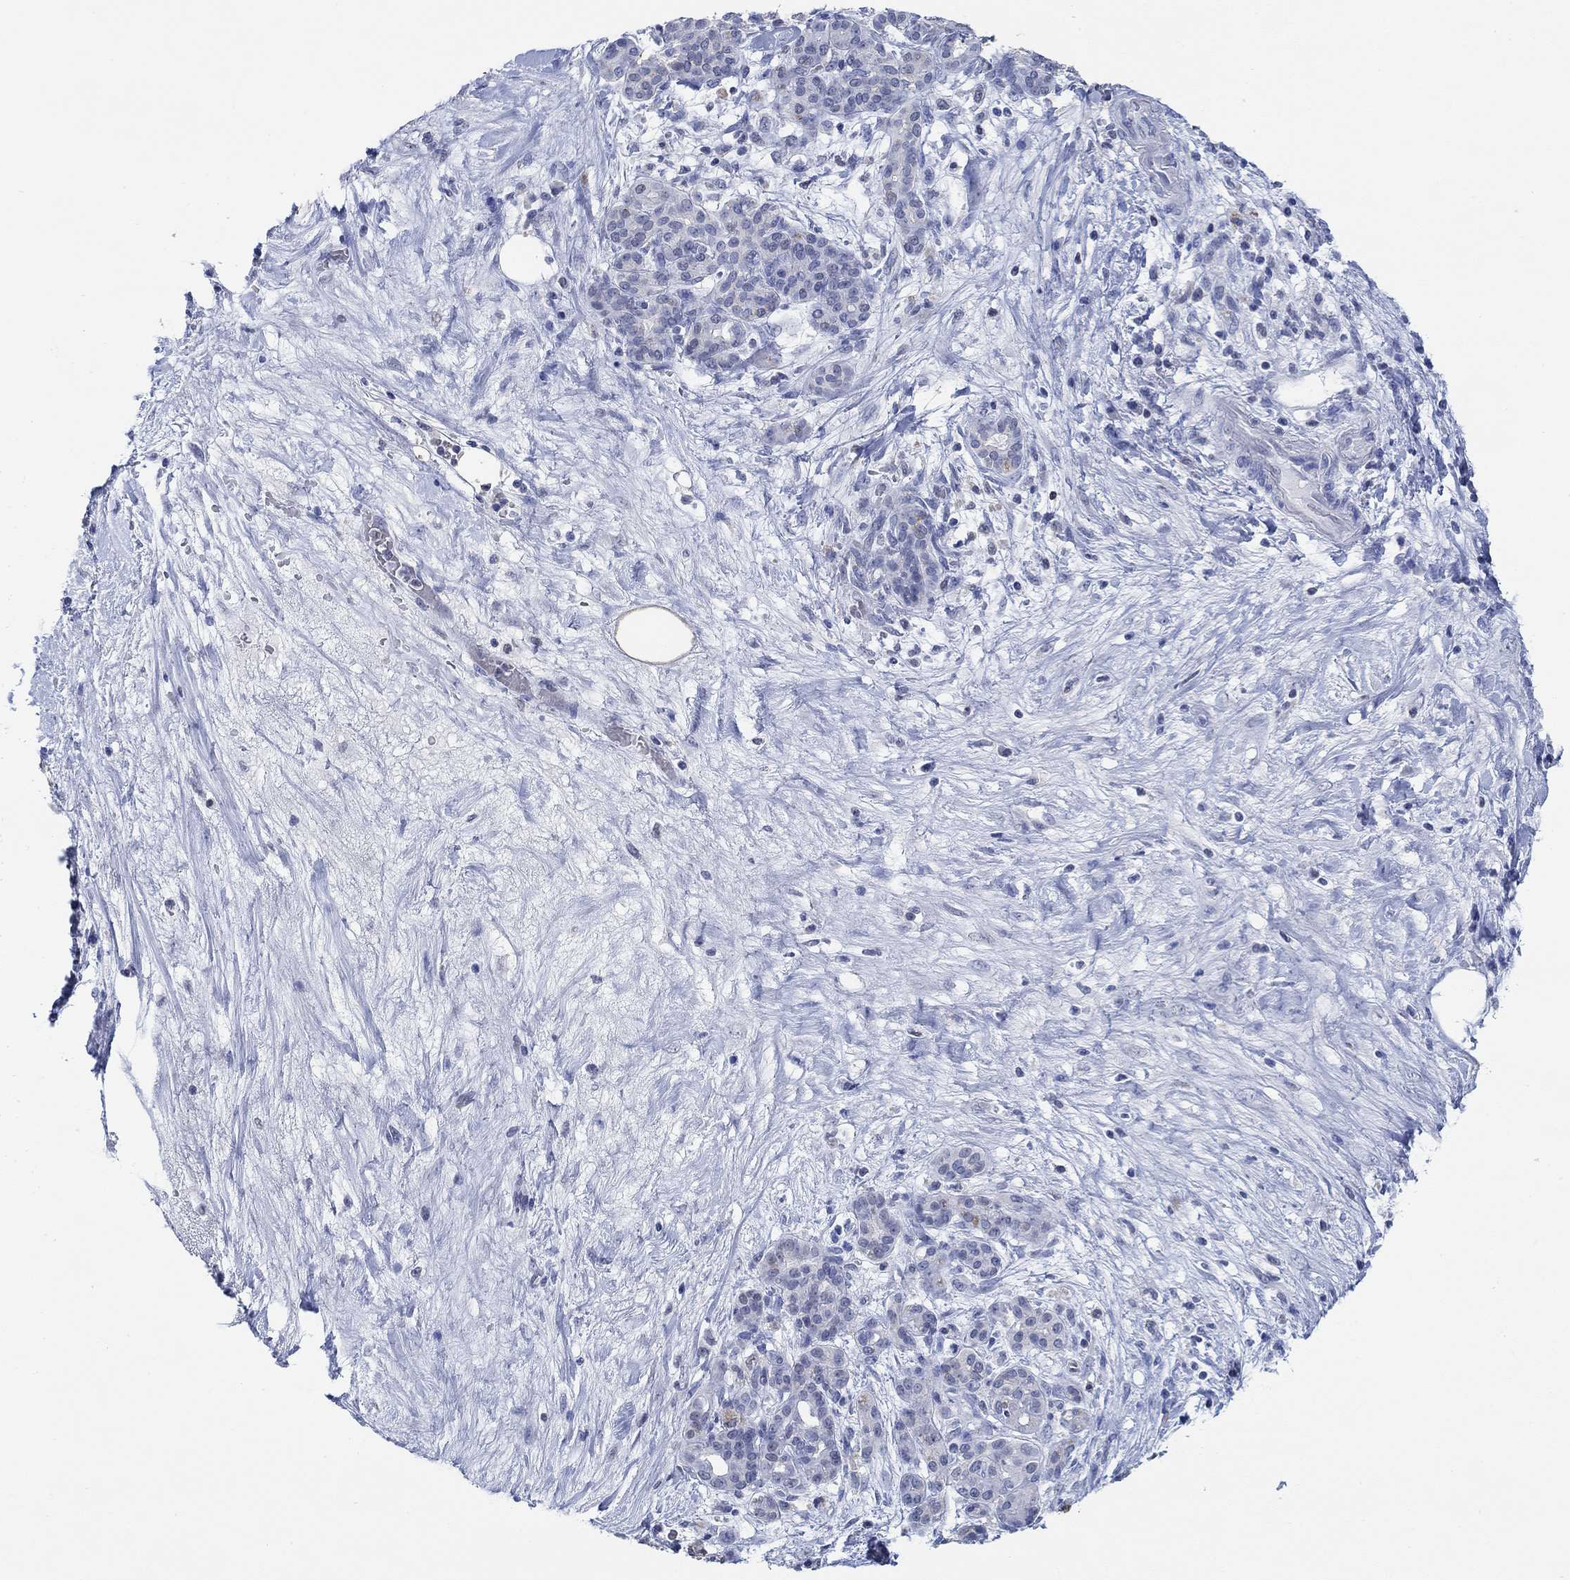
{"staining": {"intensity": "weak", "quantity": "<25%", "location": "nuclear"}, "tissue": "pancreatic cancer", "cell_type": "Tumor cells", "image_type": "cancer", "snomed": [{"axis": "morphology", "description": "Adenocarcinoma, NOS"}, {"axis": "topography", "description": "Pancreas"}], "caption": "A photomicrograph of pancreatic cancer stained for a protein exhibits no brown staining in tumor cells.", "gene": "PPP1R17", "patient": {"sex": "male", "age": 44}}